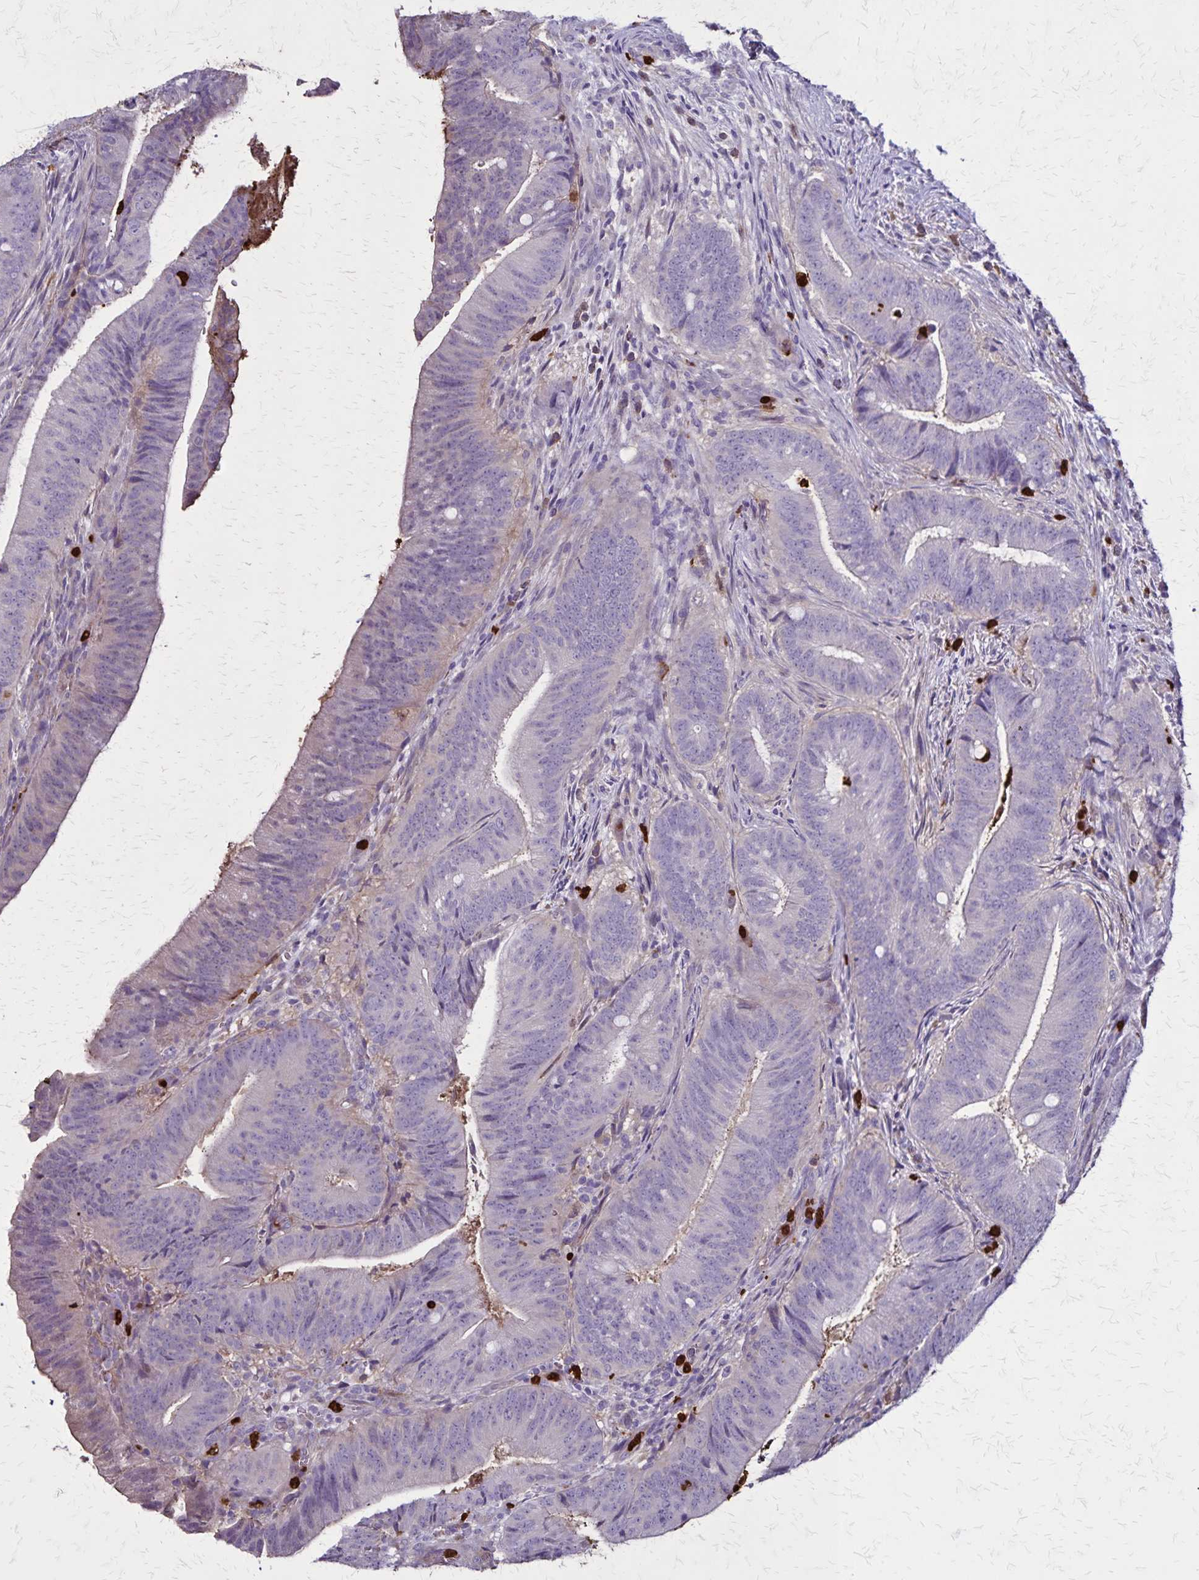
{"staining": {"intensity": "negative", "quantity": "none", "location": "none"}, "tissue": "colorectal cancer", "cell_type": "Tumor cells", "image_type": "cancer", "snomed": [{"axis": "morphology", "description": "Adenocarcinoma, NOS"}, {"axis": "topography", "description": "Colon"}], "caption": "This is an IHC image of adenocarcinoma (colorectal). There is no staining in tumor cells.", "gene": "ULBP3", "patient": {"sex": "female", "age": 43}}